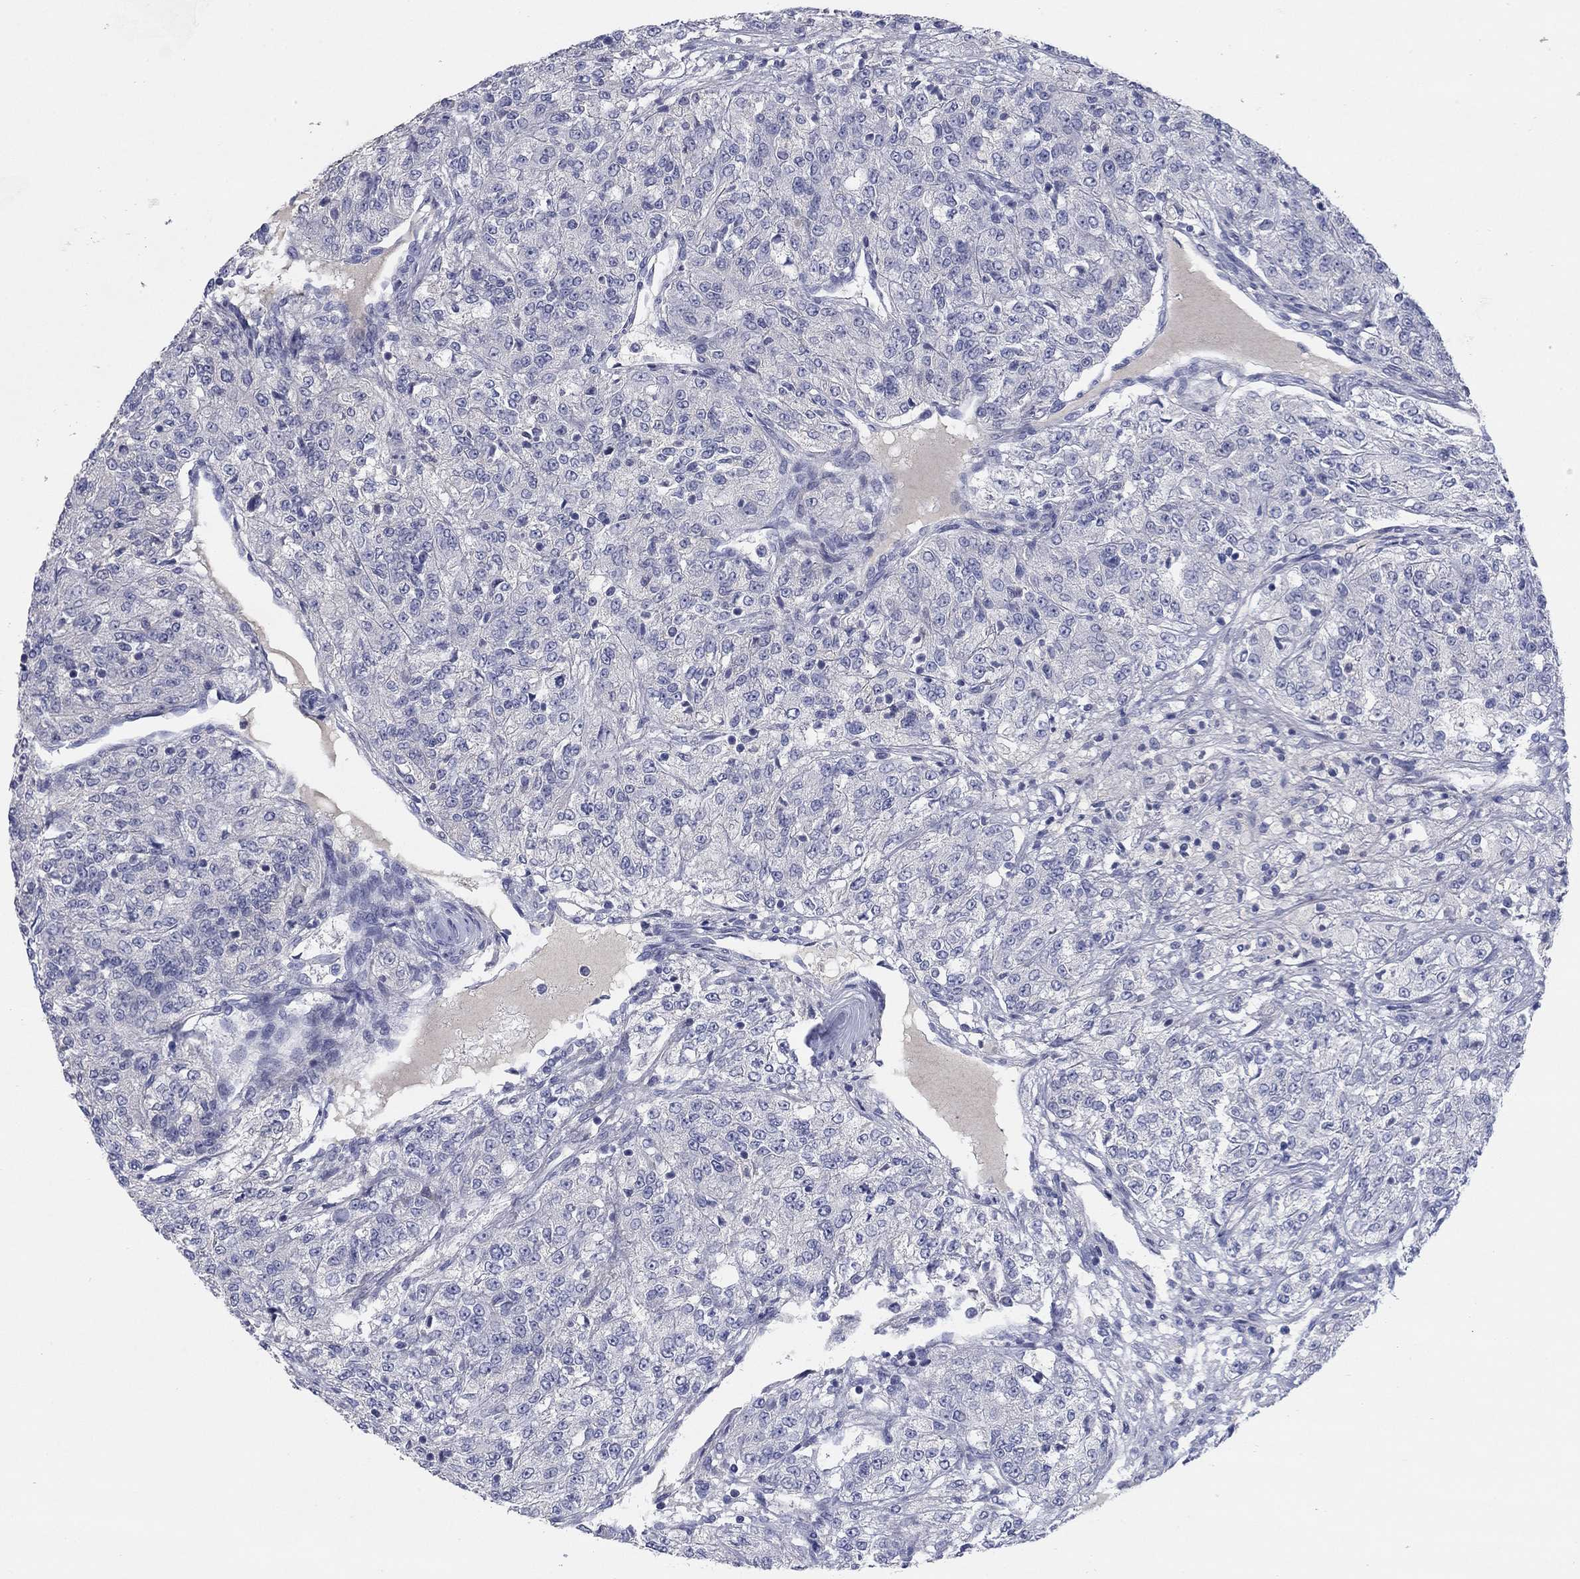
{"staining": {"intensity": "negative", "quantity": "none", "location": "none"}, "tissue": "renal cancer", "cell_type": "Tumor cells", "image_type": "cancer", "snomed": [{"axis": "morphology", "description": "Adenocarcinoma, NOS"}, {"axis": "topography", "description": "Kidney"}], "caption": "High power microscopy image of an immunohistochemistry (IHC) histopathology image of renal adenocarcinoma, revealing no significant staining in tumor cells.", "gene": "TMEM249", "patient": {"sex": "female", "age": 63}}